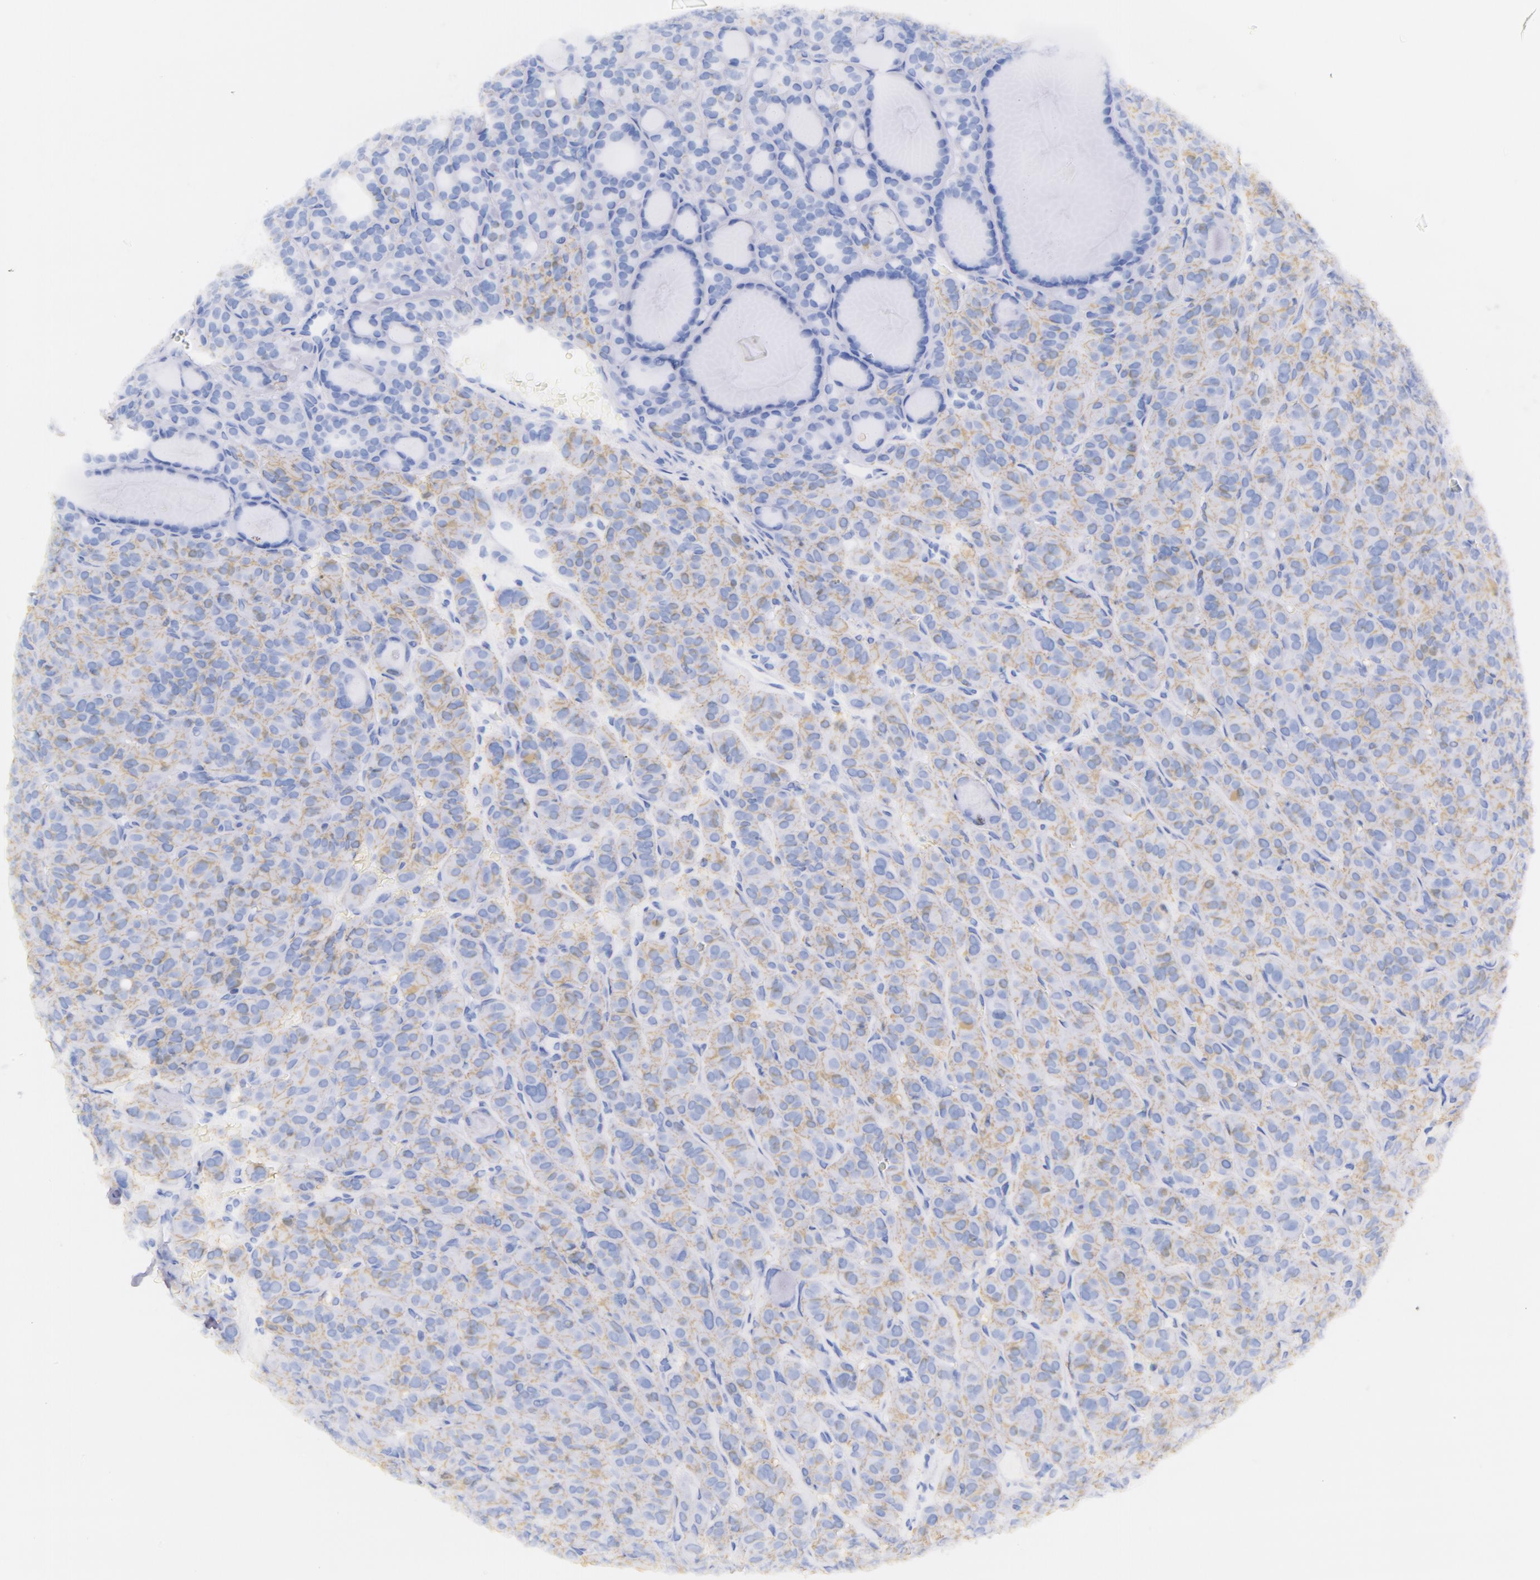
{"staining": {"intensity": "weak", "quantity": ">75%", "location": "cytoplasmic/membranous"}, "tissue": "thyroid cancer", "cell_type": "Tumor cells", "image_type": "cancer", "snomed": [{"axis": "morphology", "description": "Follicular adenoma carcinoma, NOS"}, {"axis": "topography", "description": "Thyroid gland"}], "caption": "About >75% of tumor cells in thyroid cancer (follicular adenoma carcinoma) reveal weak cytoplasmic/membranous protein staining as visualized by brown immunohistochemical staining.", "gene": "CD44", "patient": {"sex": "female", "age": 71}}